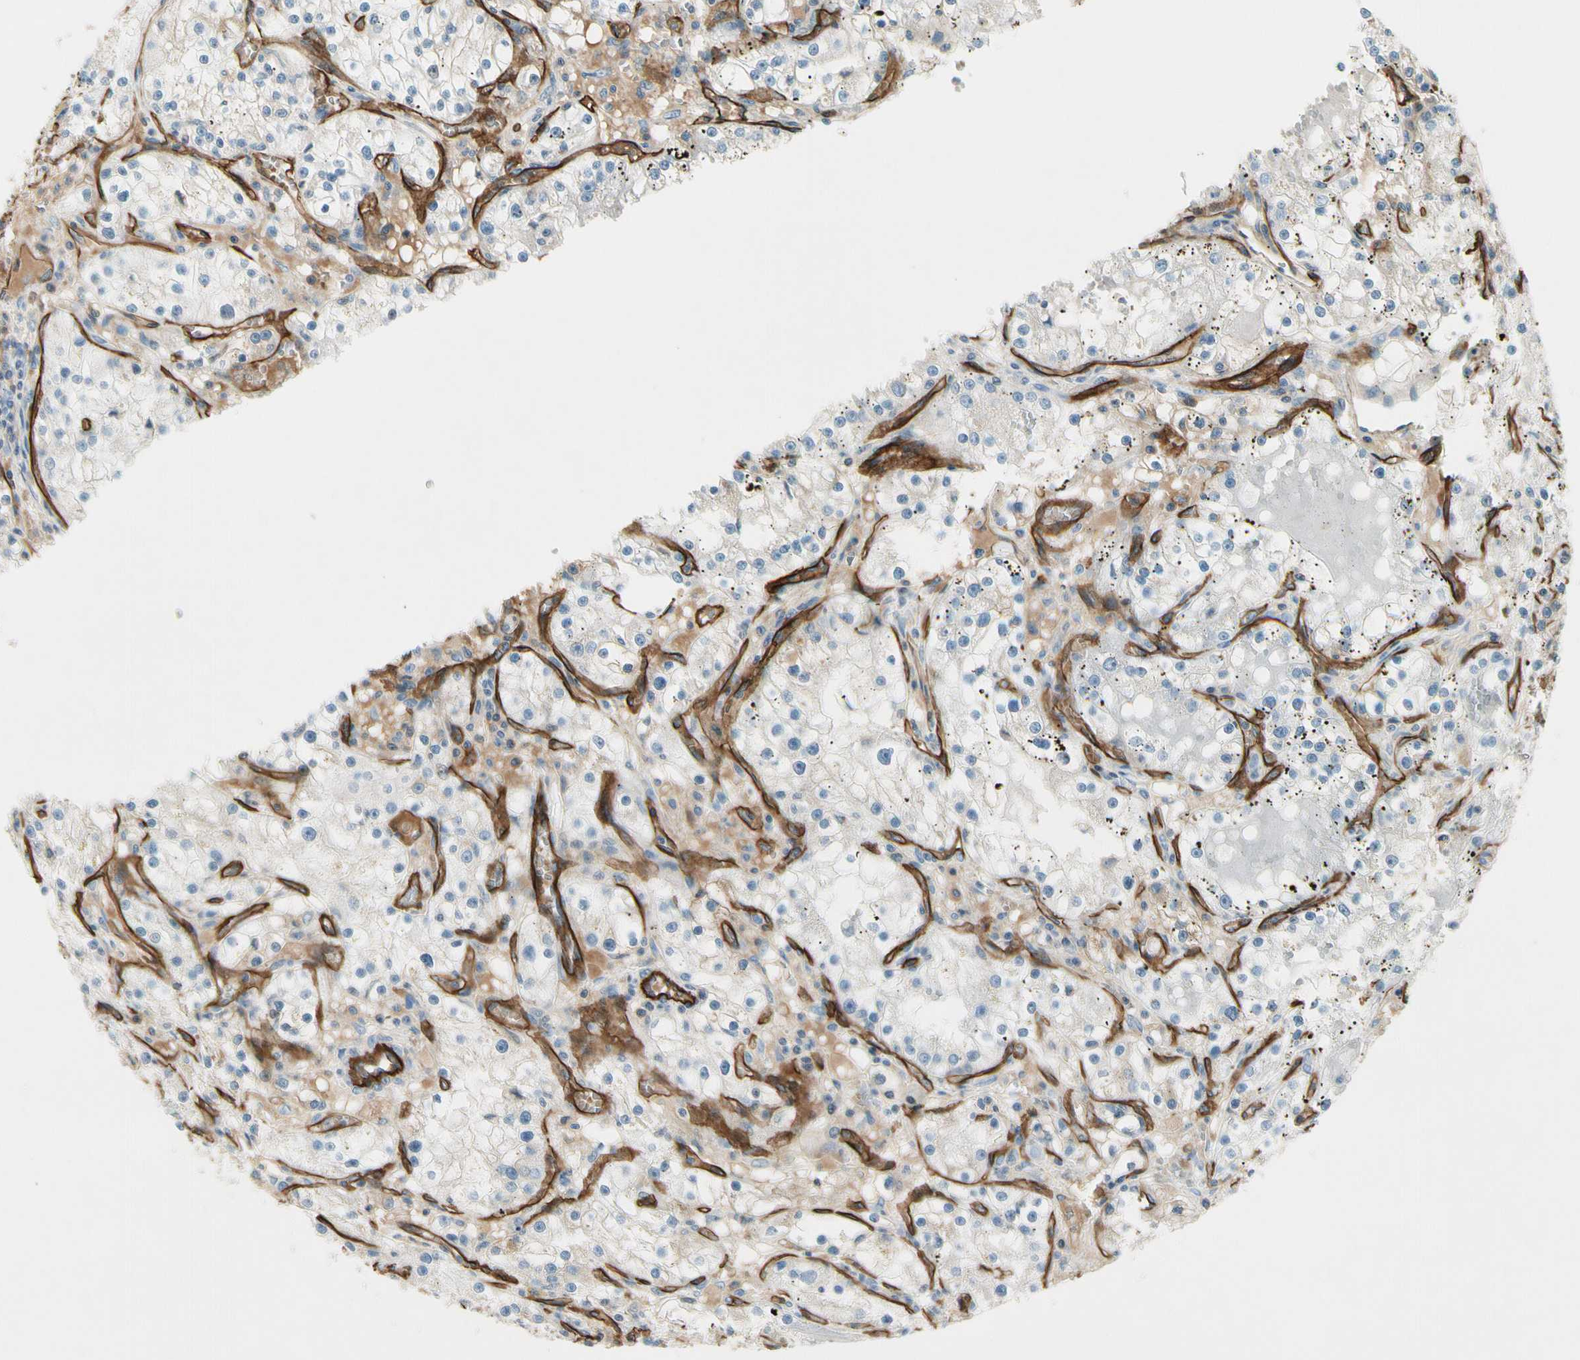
{"staining": {"intensity": "negative", "quantity": "none", "location": "none"}, "tissue": "renal cancer", "cell_type": "Tumor cells", "image_type": "cancer", "snomed": [{"axis": "morphology", "description": "Adenocarcinoma, NOS"}, {"axis": "topography", "description": "Kidney"}], "caption": "IHC histopathology image of neoplastic tissue: renal cancer stained with DAB shows no significant protein expression in tumor cells. (DAB immunohistochemistry visualized using brightfield microscopy, high magnification).", "gene": "CD93", "patient": {"sex": "male", "age": 56}}